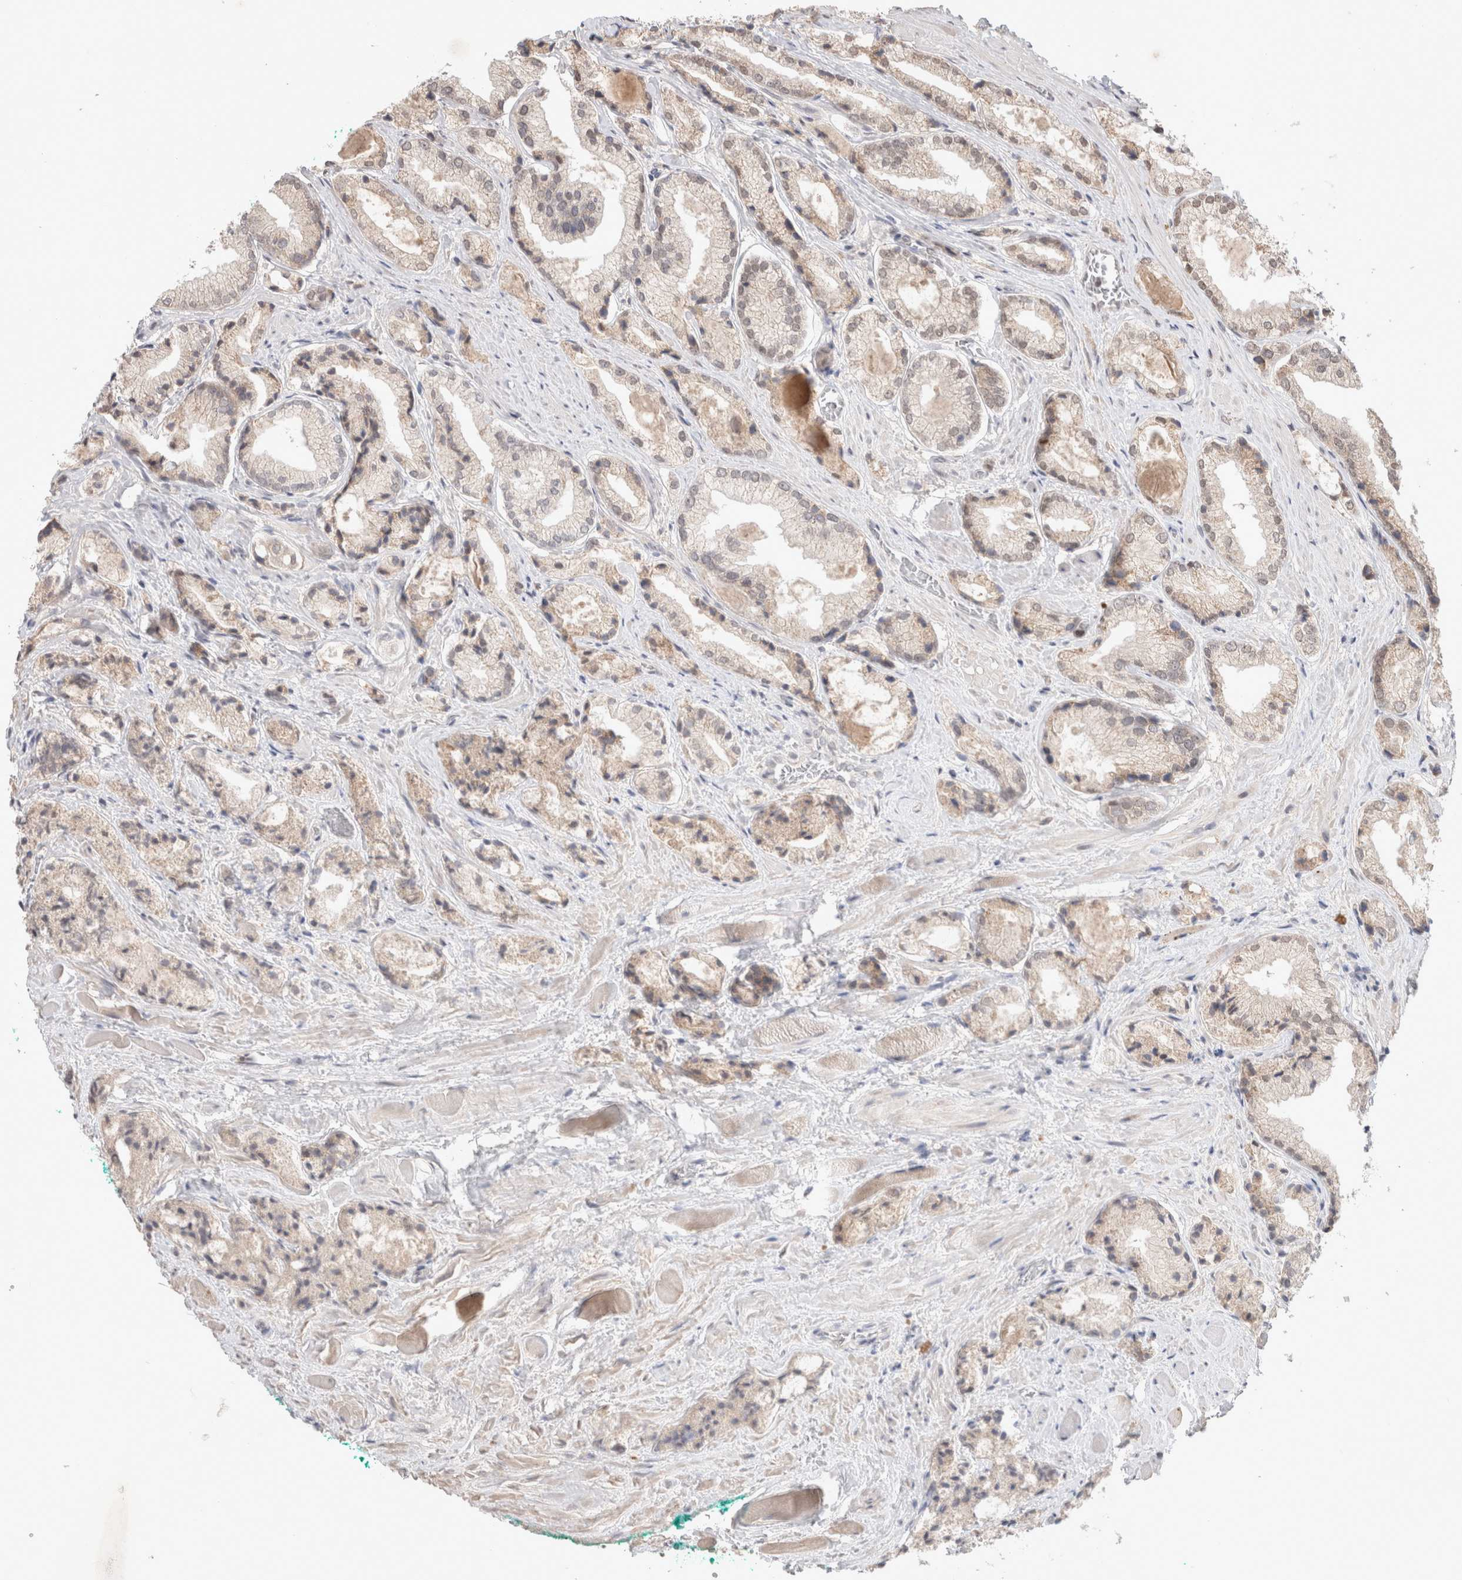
{"staining": {"intensity": "weak", "quantity": "25%-75%", "location": "cytoplasmic/membranous,nuclear"}, "tissue": "prostate cancer", "cell_type": "Tumor cells", "image_type": "cancer", "snomed": [{"axis": "morphology", "description": "Adenocarcinoma, Low grade"}, {"axis": "topography", "description": "Prostate"}], "caption": "A brown stain shows weak cytoplasmic/membranous and nuclear expression of a protein in prostate cancer tumor cells.", "gene": "SYDE2", "patient": {"sex": "male", "age": 62}}